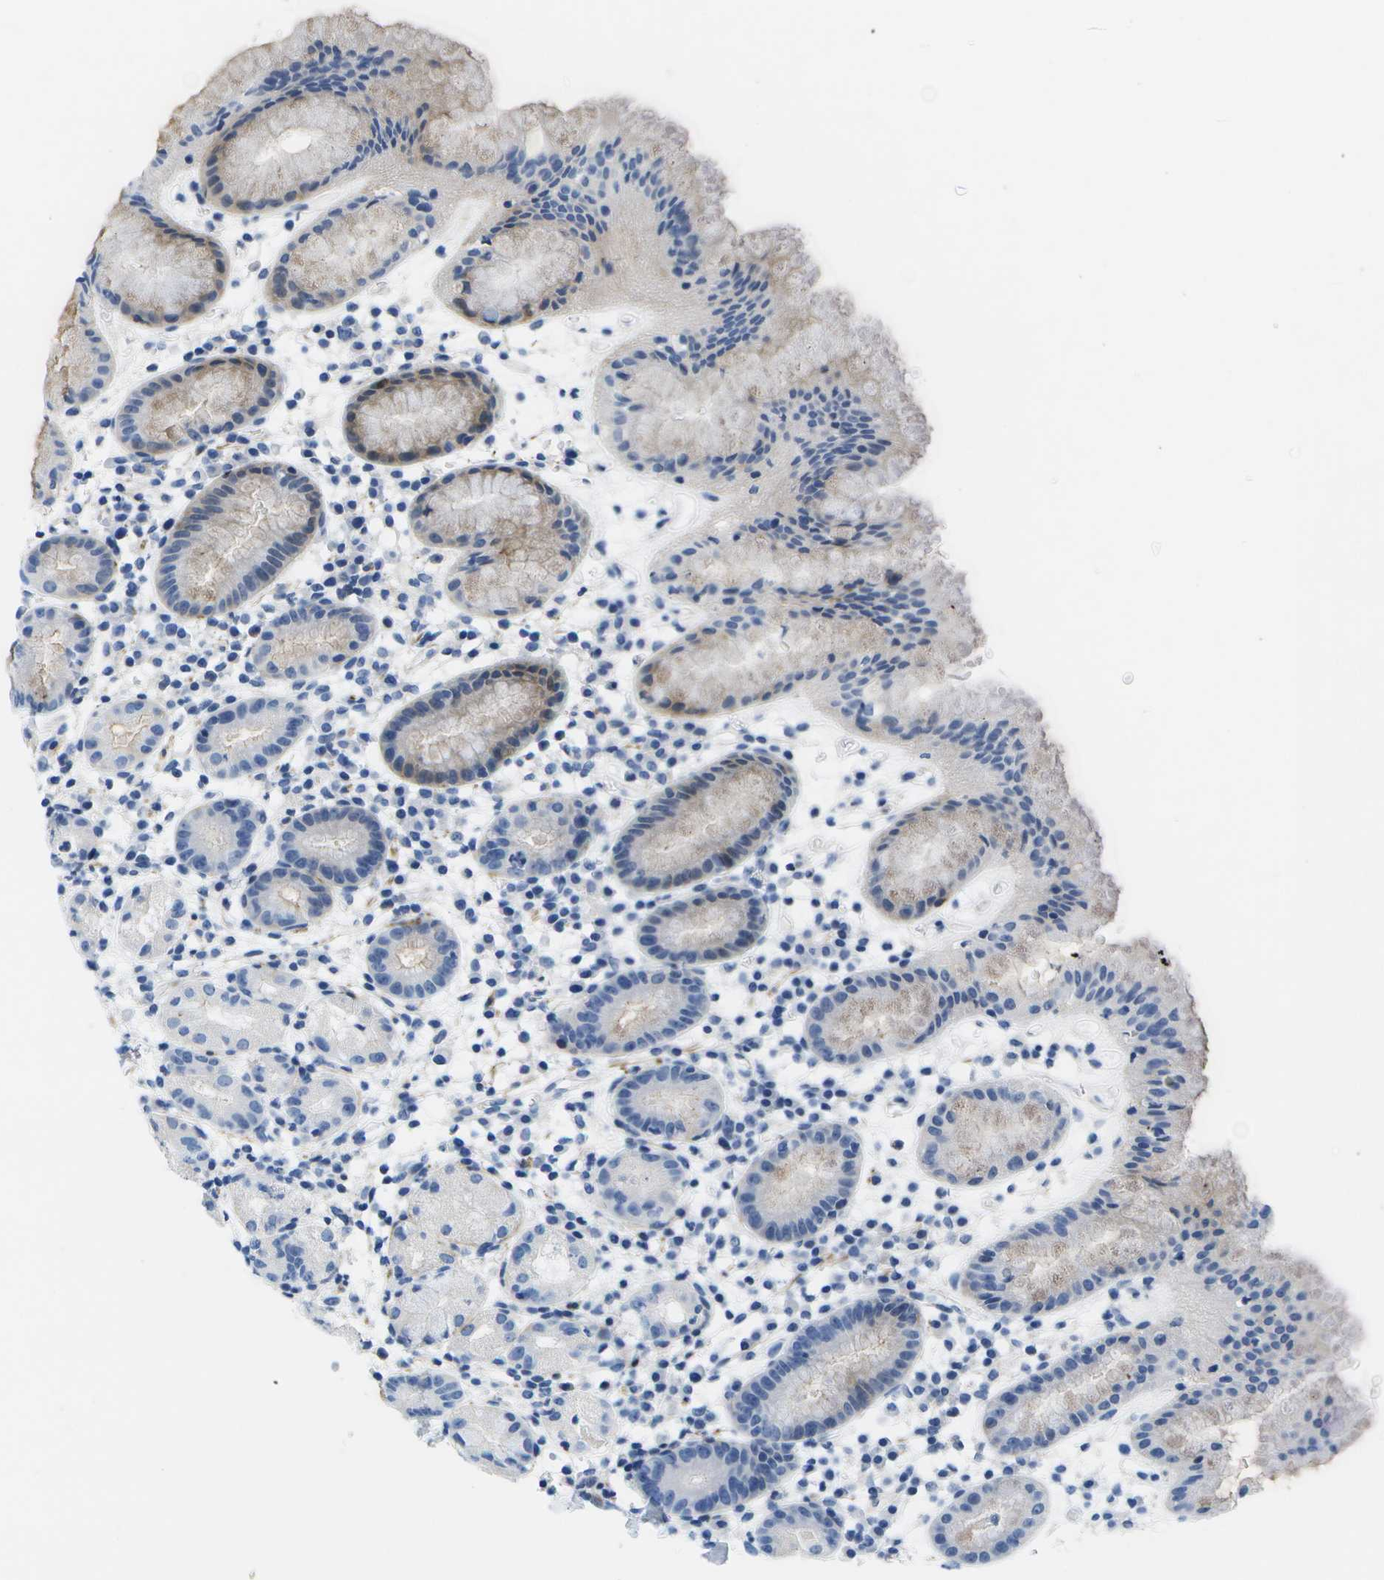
{"staining": {"intensity": "weak", "quantity": "<25%", "location": "cytoplasmic/membranous"}, "tissue": "stomach", "cell_type": "Glandular cells", "image_type": "normal", "snomed": [{"axis": "morphology", "description": "Normal tissue, NOS"}, {"axis": "topography", "description": "Stomach"}, {"axis": "topography", "description": "Stomach, lower"}], "caption": "DAB (3,3'-diaminobenzidine) immunohistochemical staining of benign human stomach exhibits no significant positivity in glandular cells.", "gene": "ADGRG6", "patient": {"sex": "female", "age": 75}}